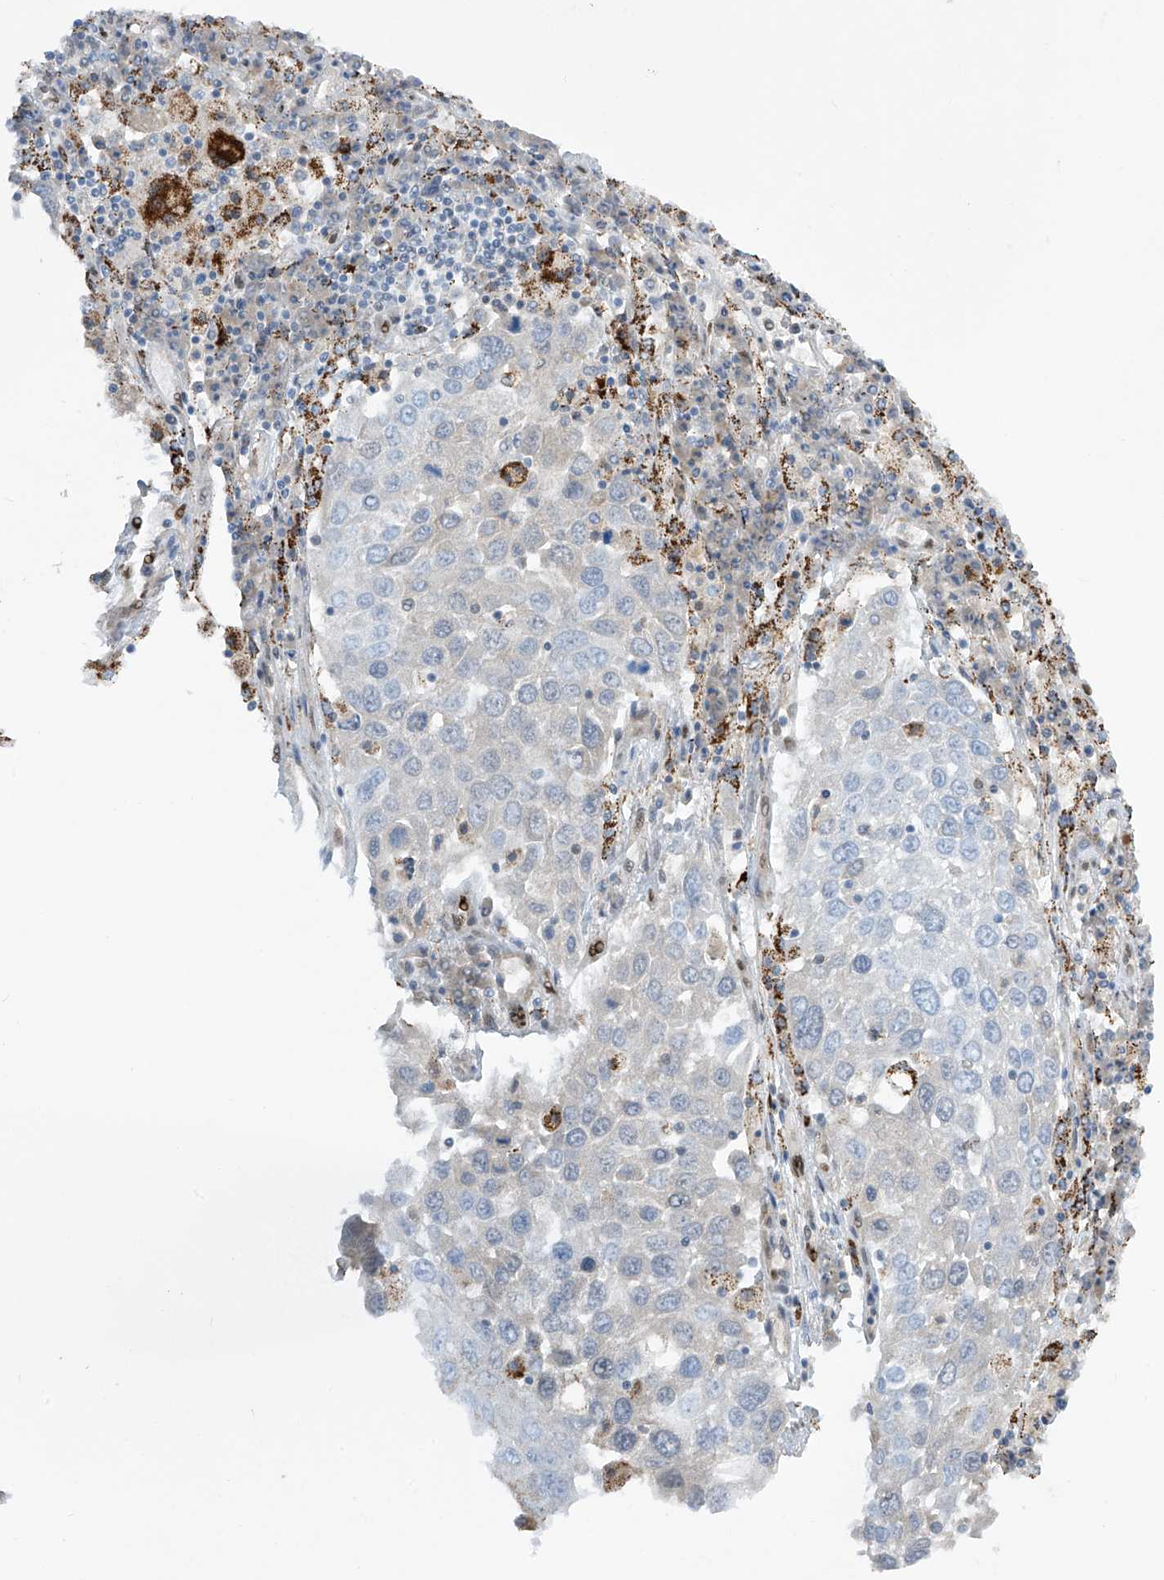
{"staining": {"intensity": "negative", "quantity": "none", "location": "none"}, "tissue": "lung cancer", "cell_type": "Tumor cells", "image_type": "cancer", "snomed": [{"axis": "morphology", "description": "Squamous cell carcinoma, NOS"}, {"axis": "topography", "description": "Lung"}], "caption": "Tumor cells are negative for brown protein staining in lung cancer.", "gene": "PM20D2", "patient": {"sex": "male", "age": 65}}